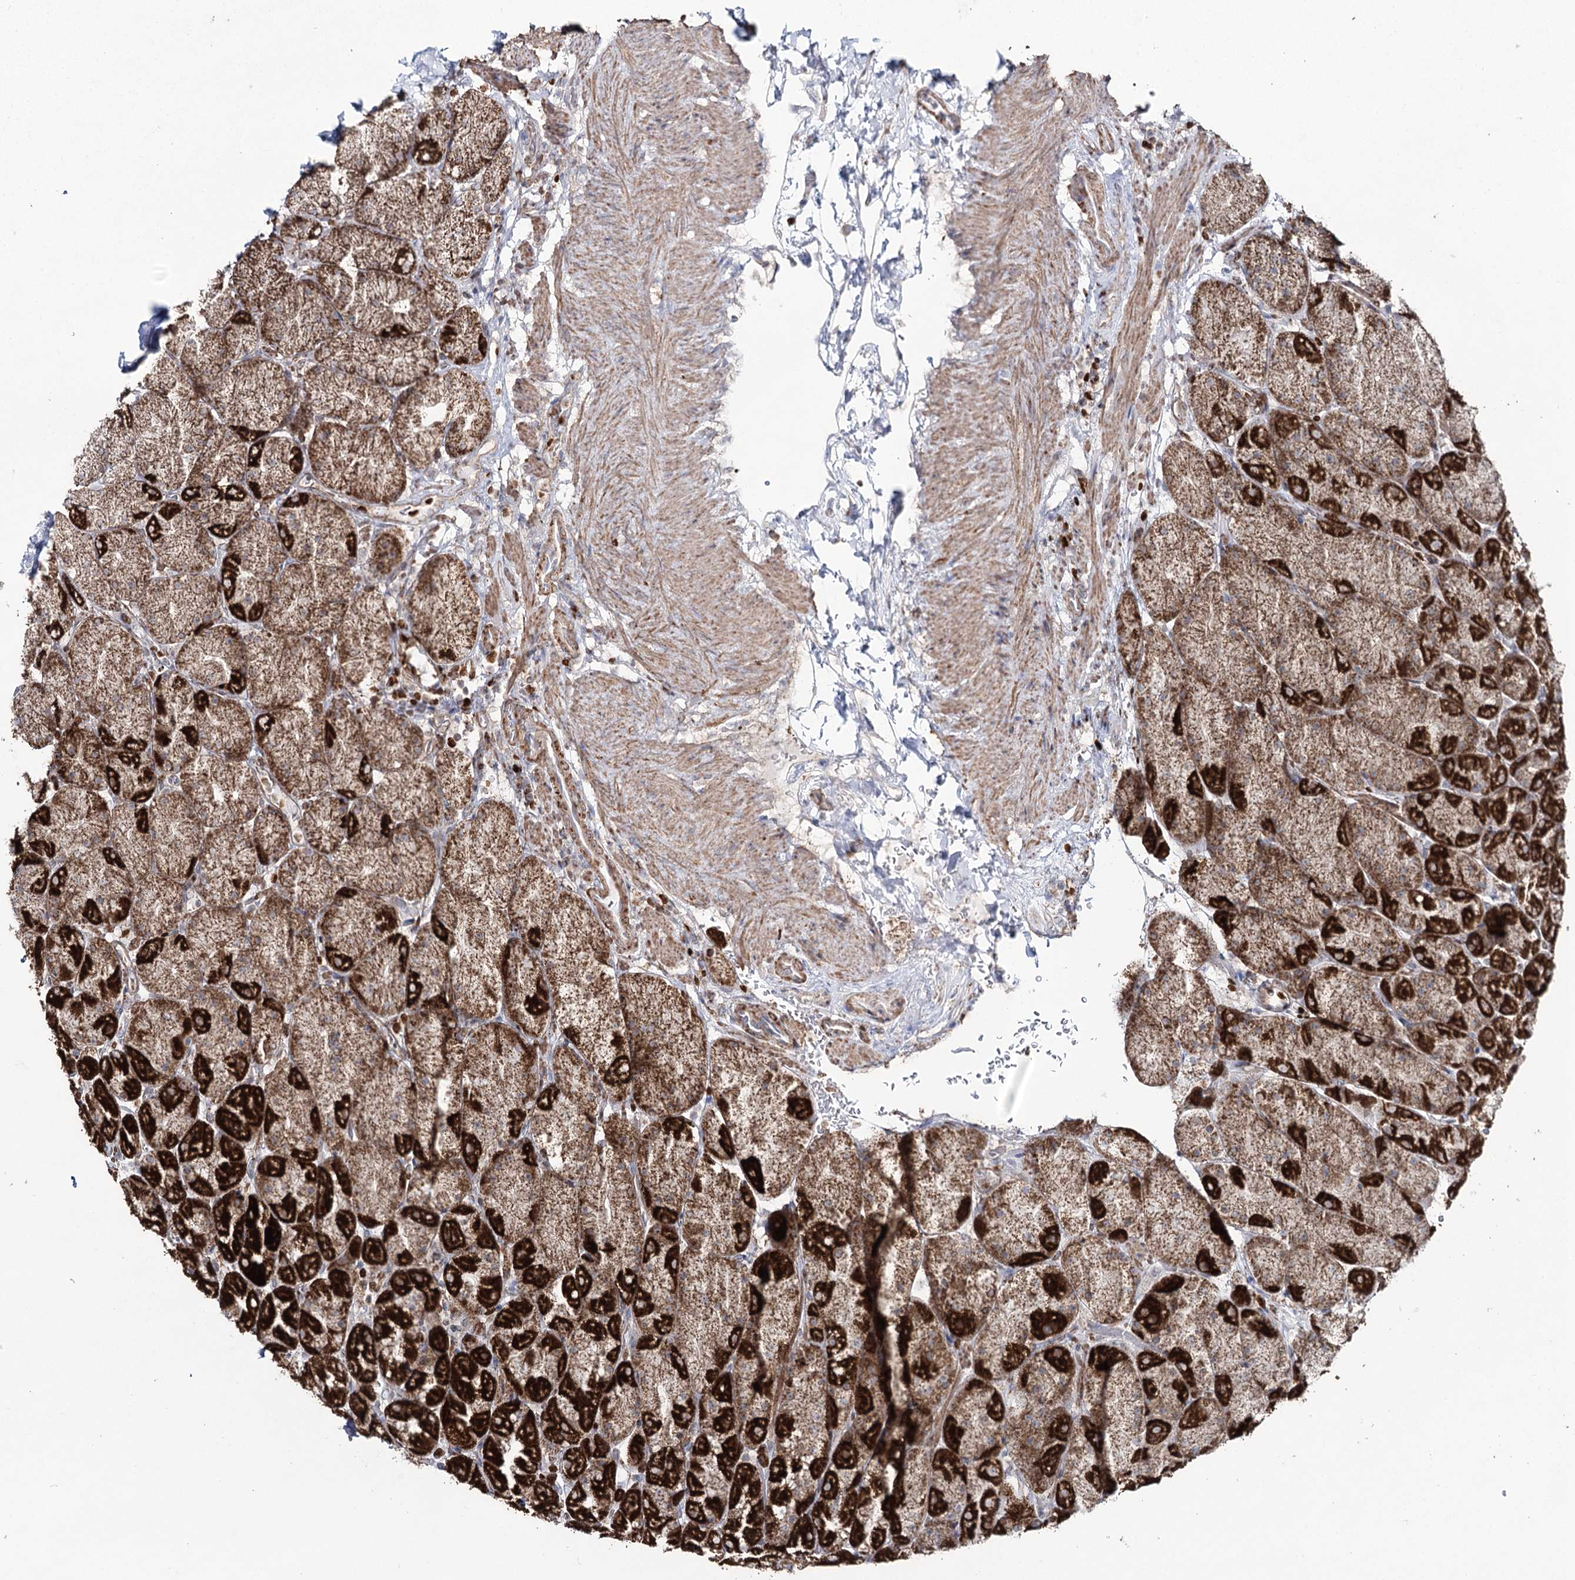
{"staining": {"intensity": "strong", "quantity": "25%-75%", "location": "cytoplasmic/membranous,nuclear"}, "tissue": "stomach", "cell_type": "Glandular cells", "image_type": "normal", "snomed": [{"axis": "morphology", "description": "Normal tissue, NOS"}, {"axis": "topography", "description": "Stomach, upper"}, {"axis": "topography", "description": "Stomach, lower"}], "caption": "Strong cytoplasmic/membranous,nuclear expression is seen in about 25%-75% of glandular cells in benign stomach. (DAB (3,3'-diaminobenzidine) IHC, brown staining for protein, blue staining for nuclei).", "gene": "PDHX", "patient": {"sex": "male", "age": 67}}